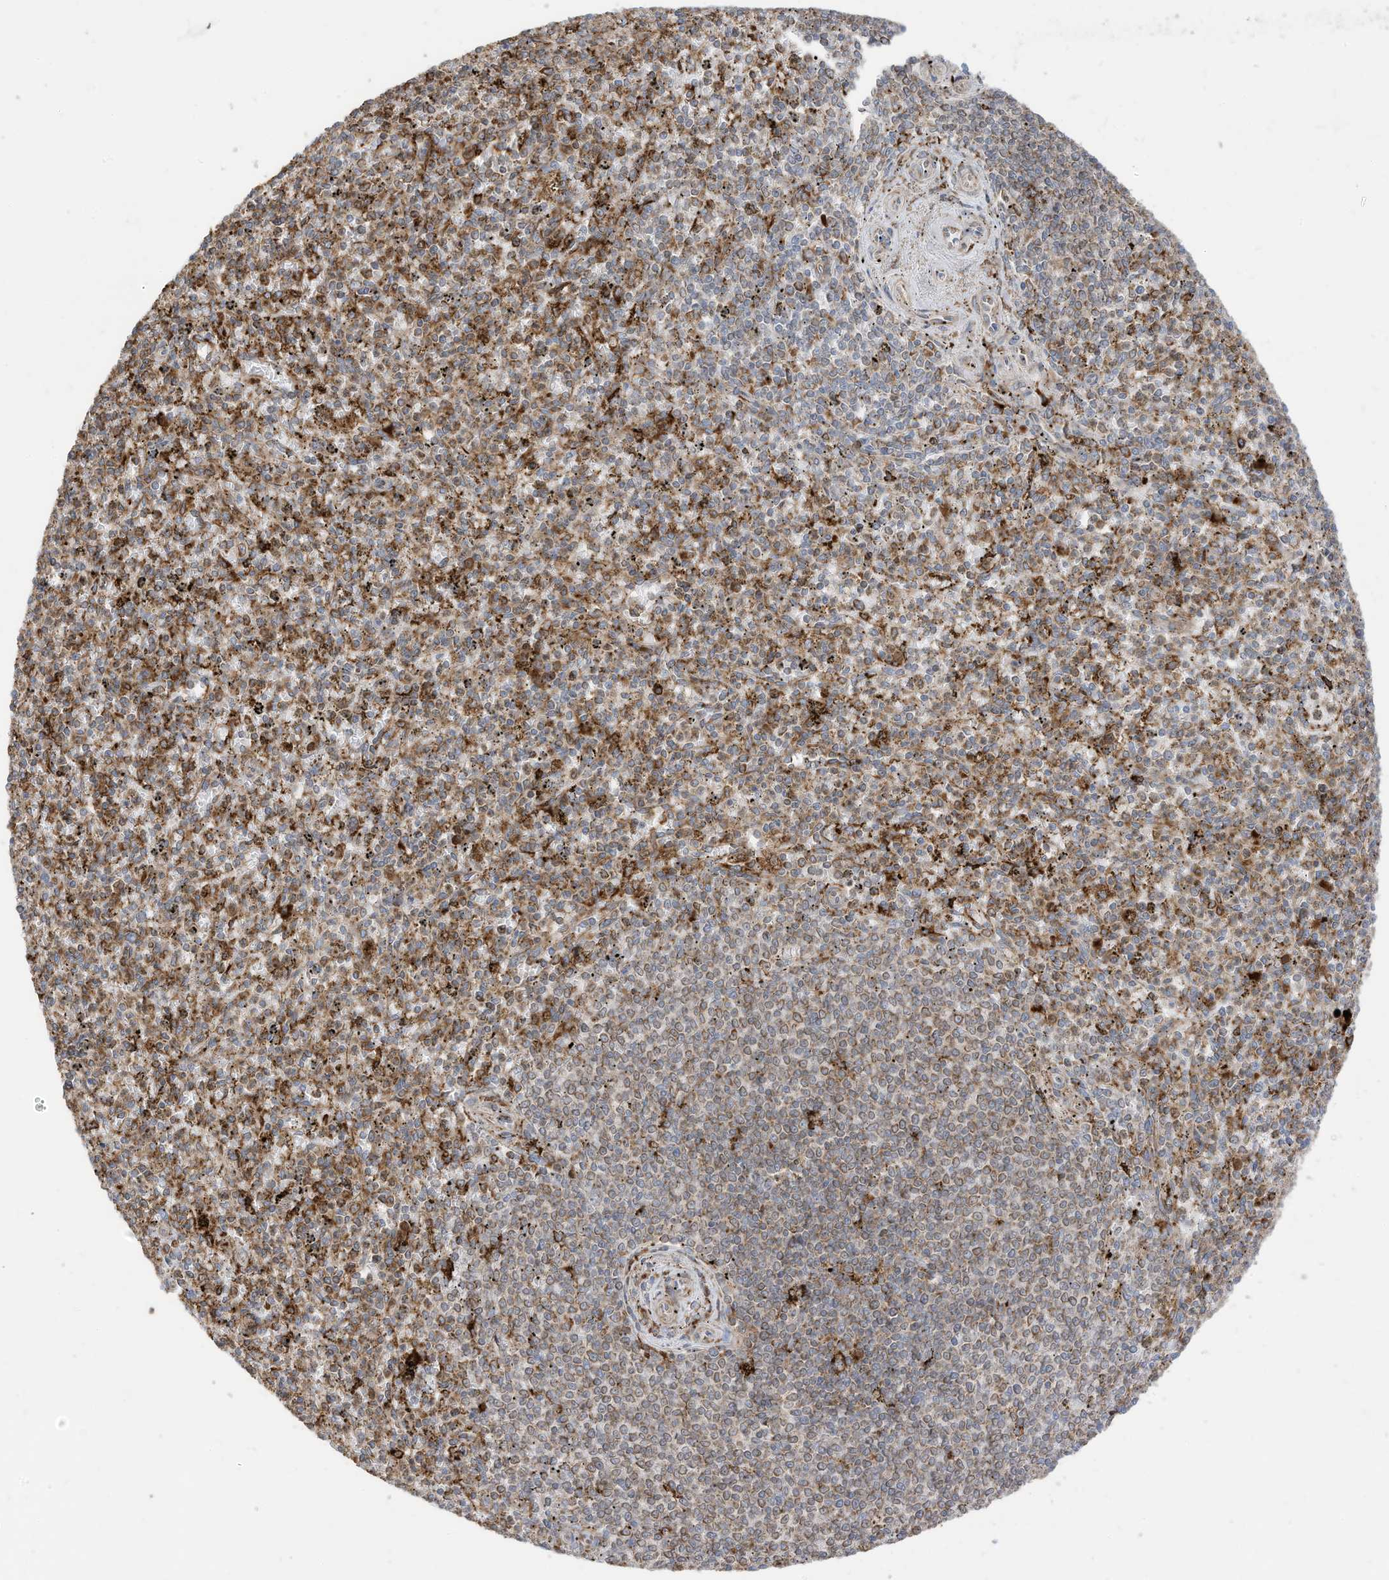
{"staining": {"intensity": "moderate", "quantity": "25%-75%", "location": "cytoplasmic/membranous"}, "tissue": "spleen", "cell_type": "Cells in red pulp", "image_type": "normal", "snomed": [{"axis": "morphology", "description": "Normal tissue, NOS"}, {"axis": "topography", "description": "Spleen"}], "caption": "About 25%-75% of cells in red pulp in normal human spleen exhibit moderate cytoplasmic/membranous protein staining as visualized by brown immunohistochemical staining.", "gene": "TRNAU1AP", "patient": {"sex": "male", "age": 72}}